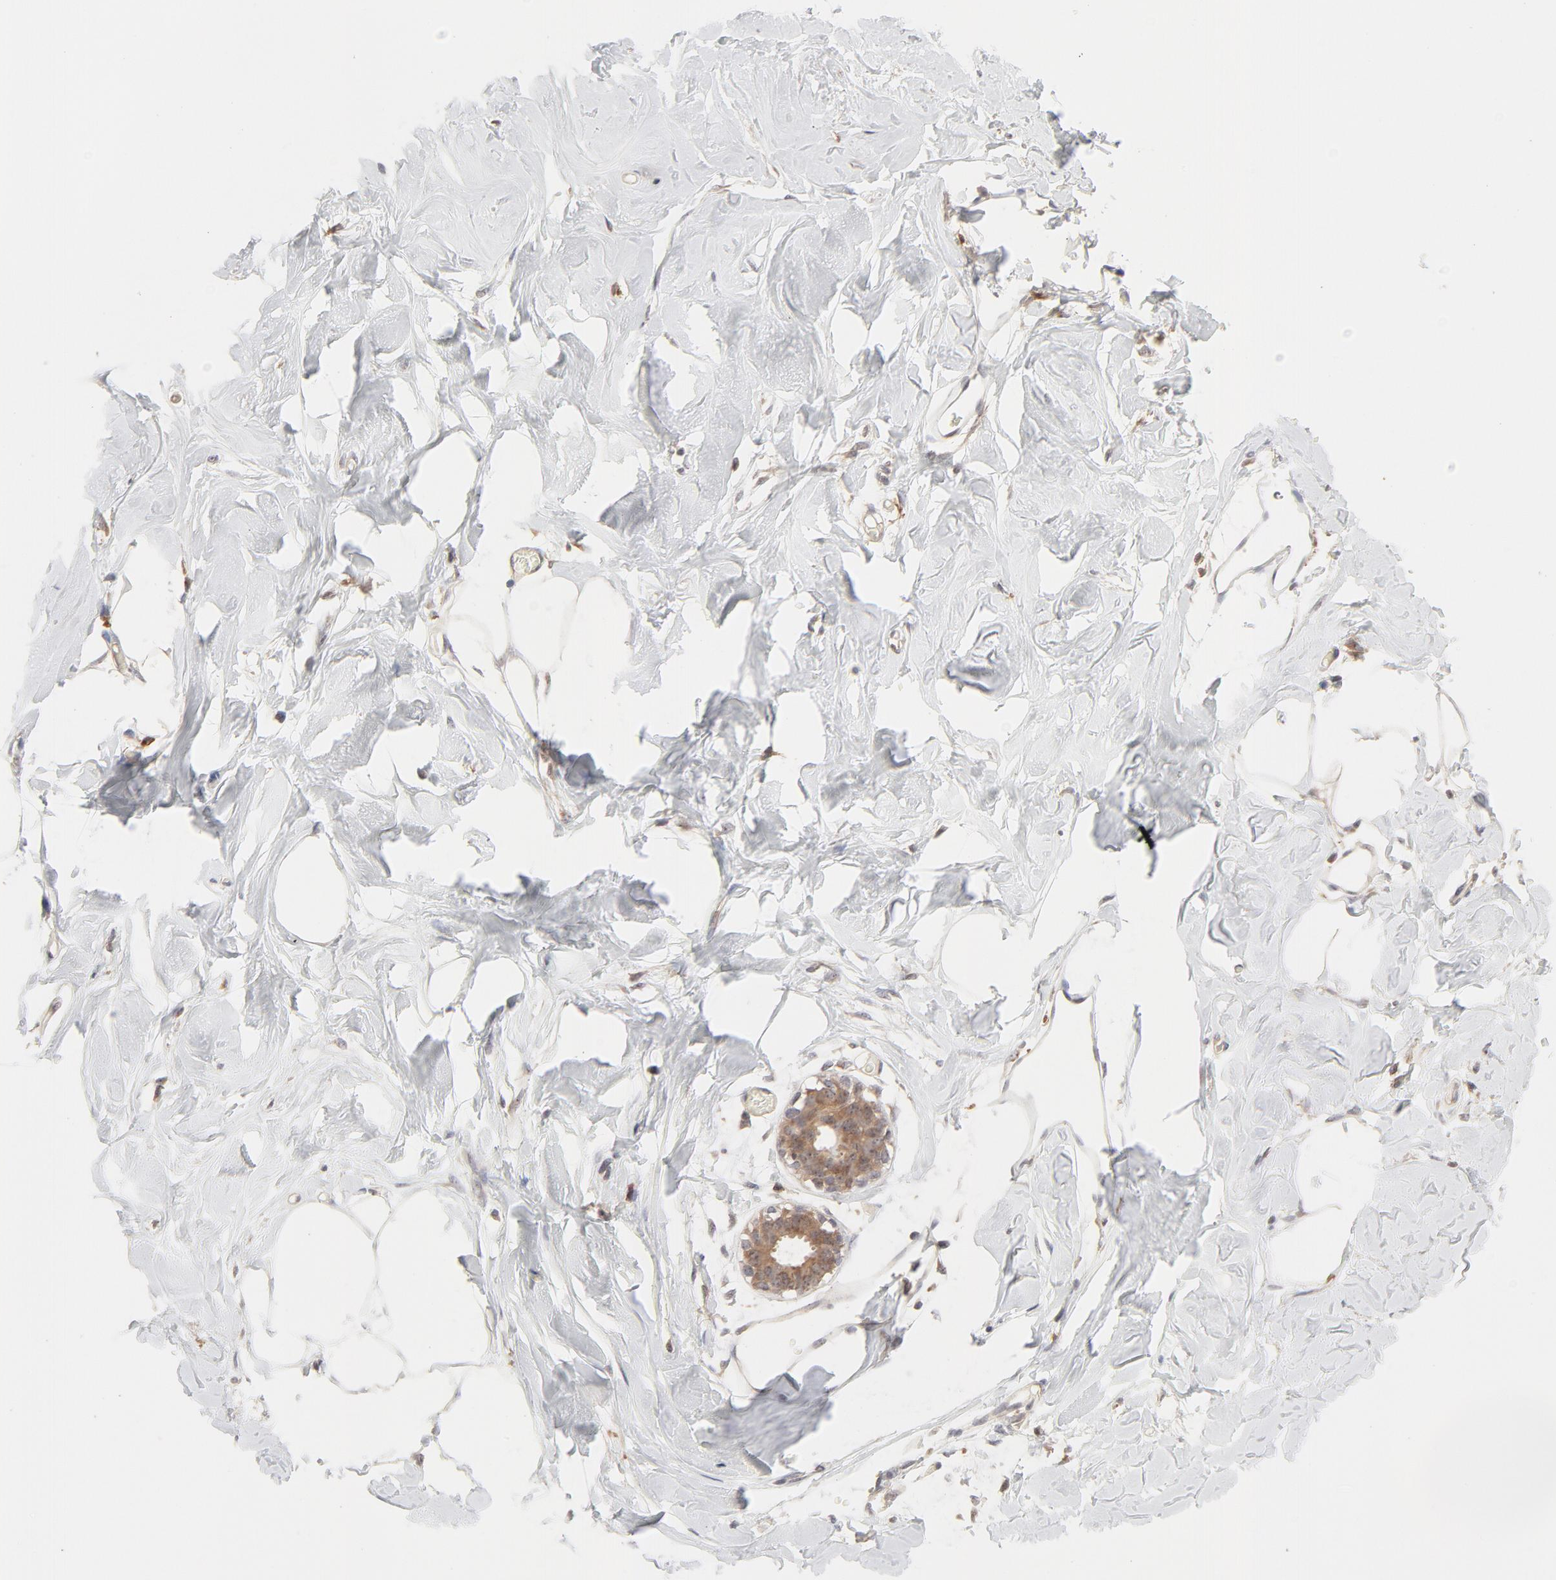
{"staining": {"intensity": "negative", "quantity": "none", "location": "none"}, "tissue": "breast", "cell_type": "Adipocytes", "image_type": "normal", "snomed": [{"axis": "morphology", "description": "Normal tissue, NOS"}, {"axis": "topography", "description": "Breast"}, {"axis": "topography", "description": "Adipose tissue"}], "caption": "Immunohistochemistry histopathology image of normal breast stained for a protein (brown), which reveals no staining in adipocytes.", "gene": "RAB5C", "patient": {"sex": "female", "age": 25}}